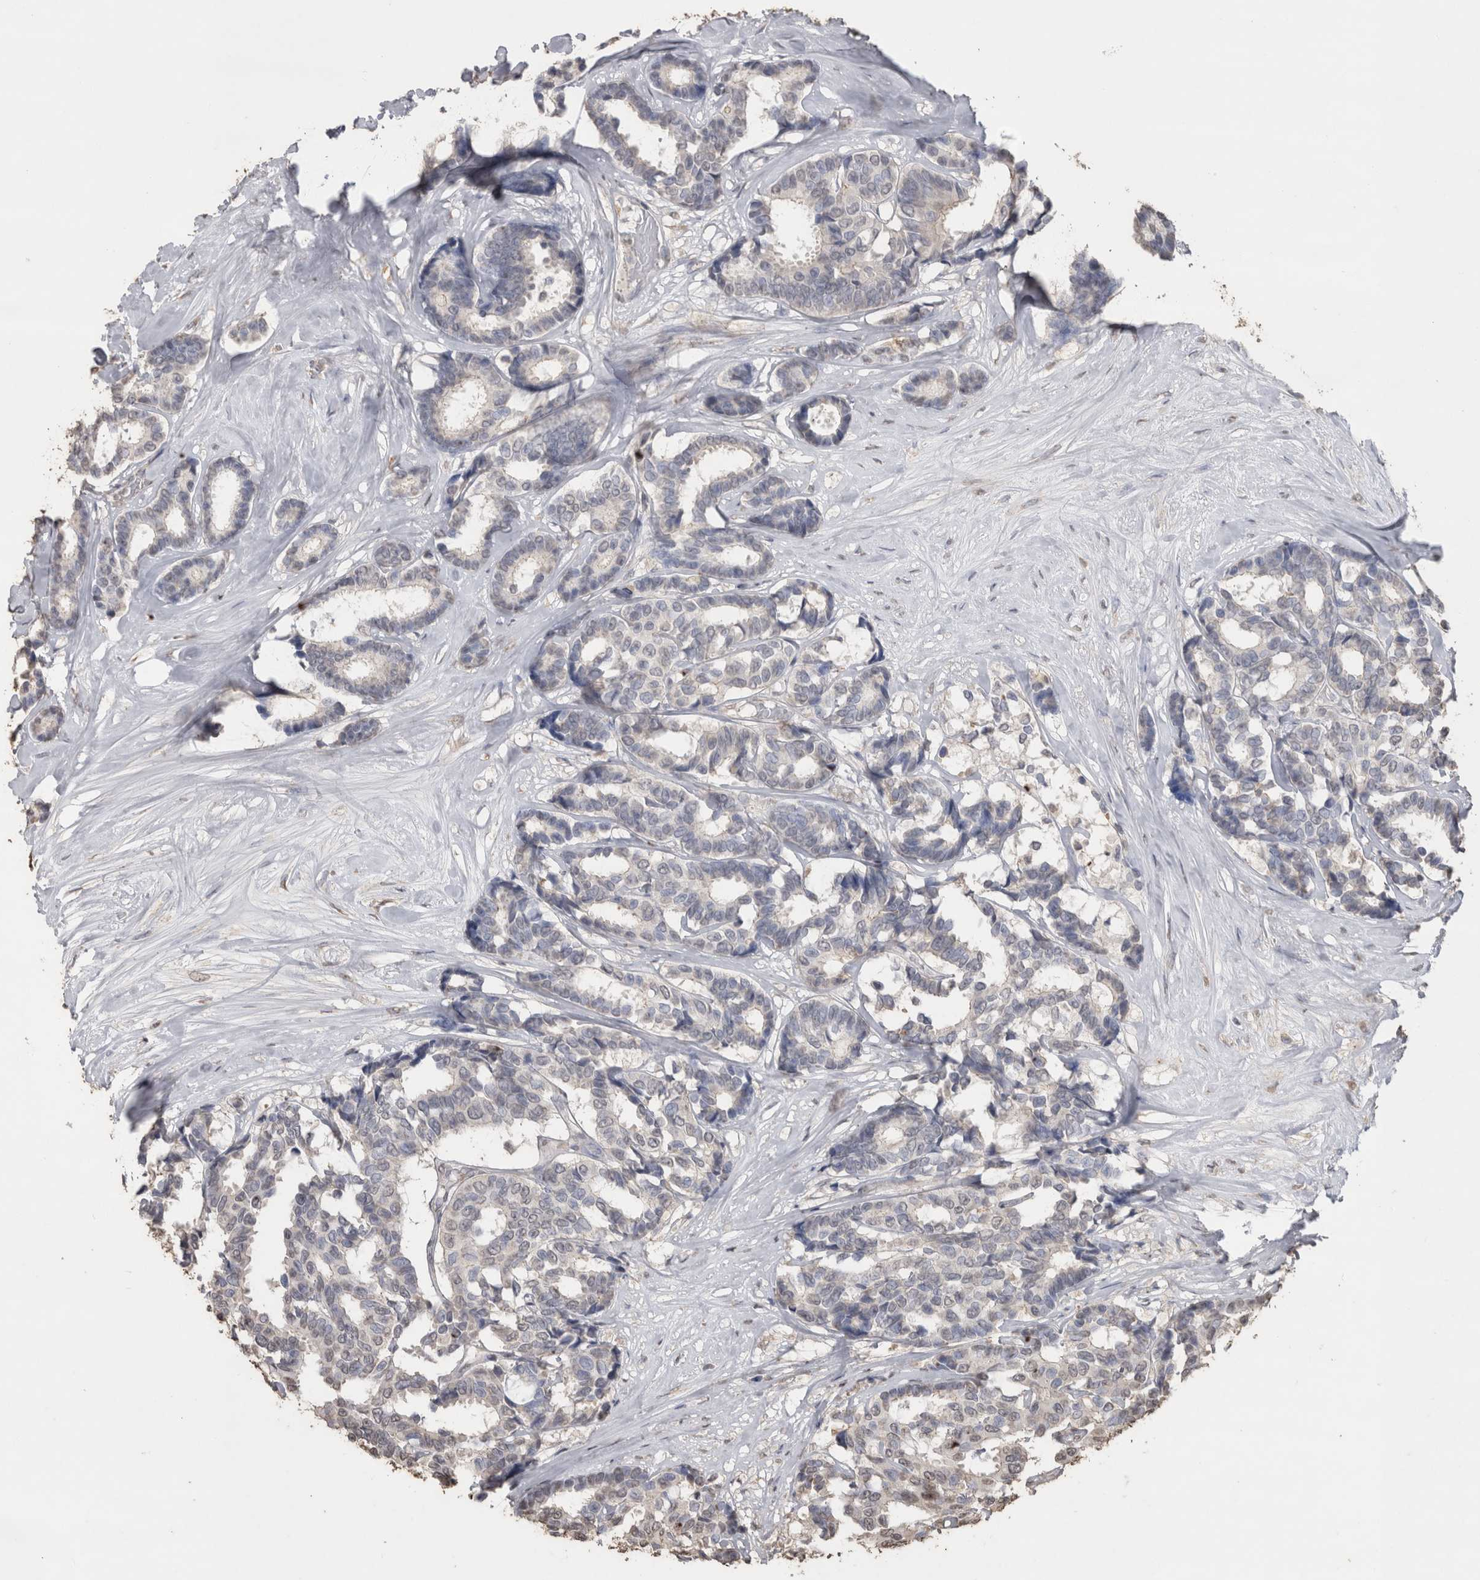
{"staining": {"intensity": "negative", "quantity": "none", "location": "none"}, "tissue": "breast cancer", "cell_type": "Tumor cells", "image_type": "cancer", "snomed": [{"axis": "morphology", "description": "Duct carcinoma"}, {"axis": "topography", "description": "Breast"}], "caption": "Breast cancer (intraductal carcinoma) was stained to show a protein in brown. There is no significant staining in tumor cells. (Stains: DAB immunohistochemistry (IHC) with hematoxylin counter stain, Microscopy: brightfield microscopy at high magnification).", "gene": "CRELD2", "patient": {"sex": "female", "age": 87}}